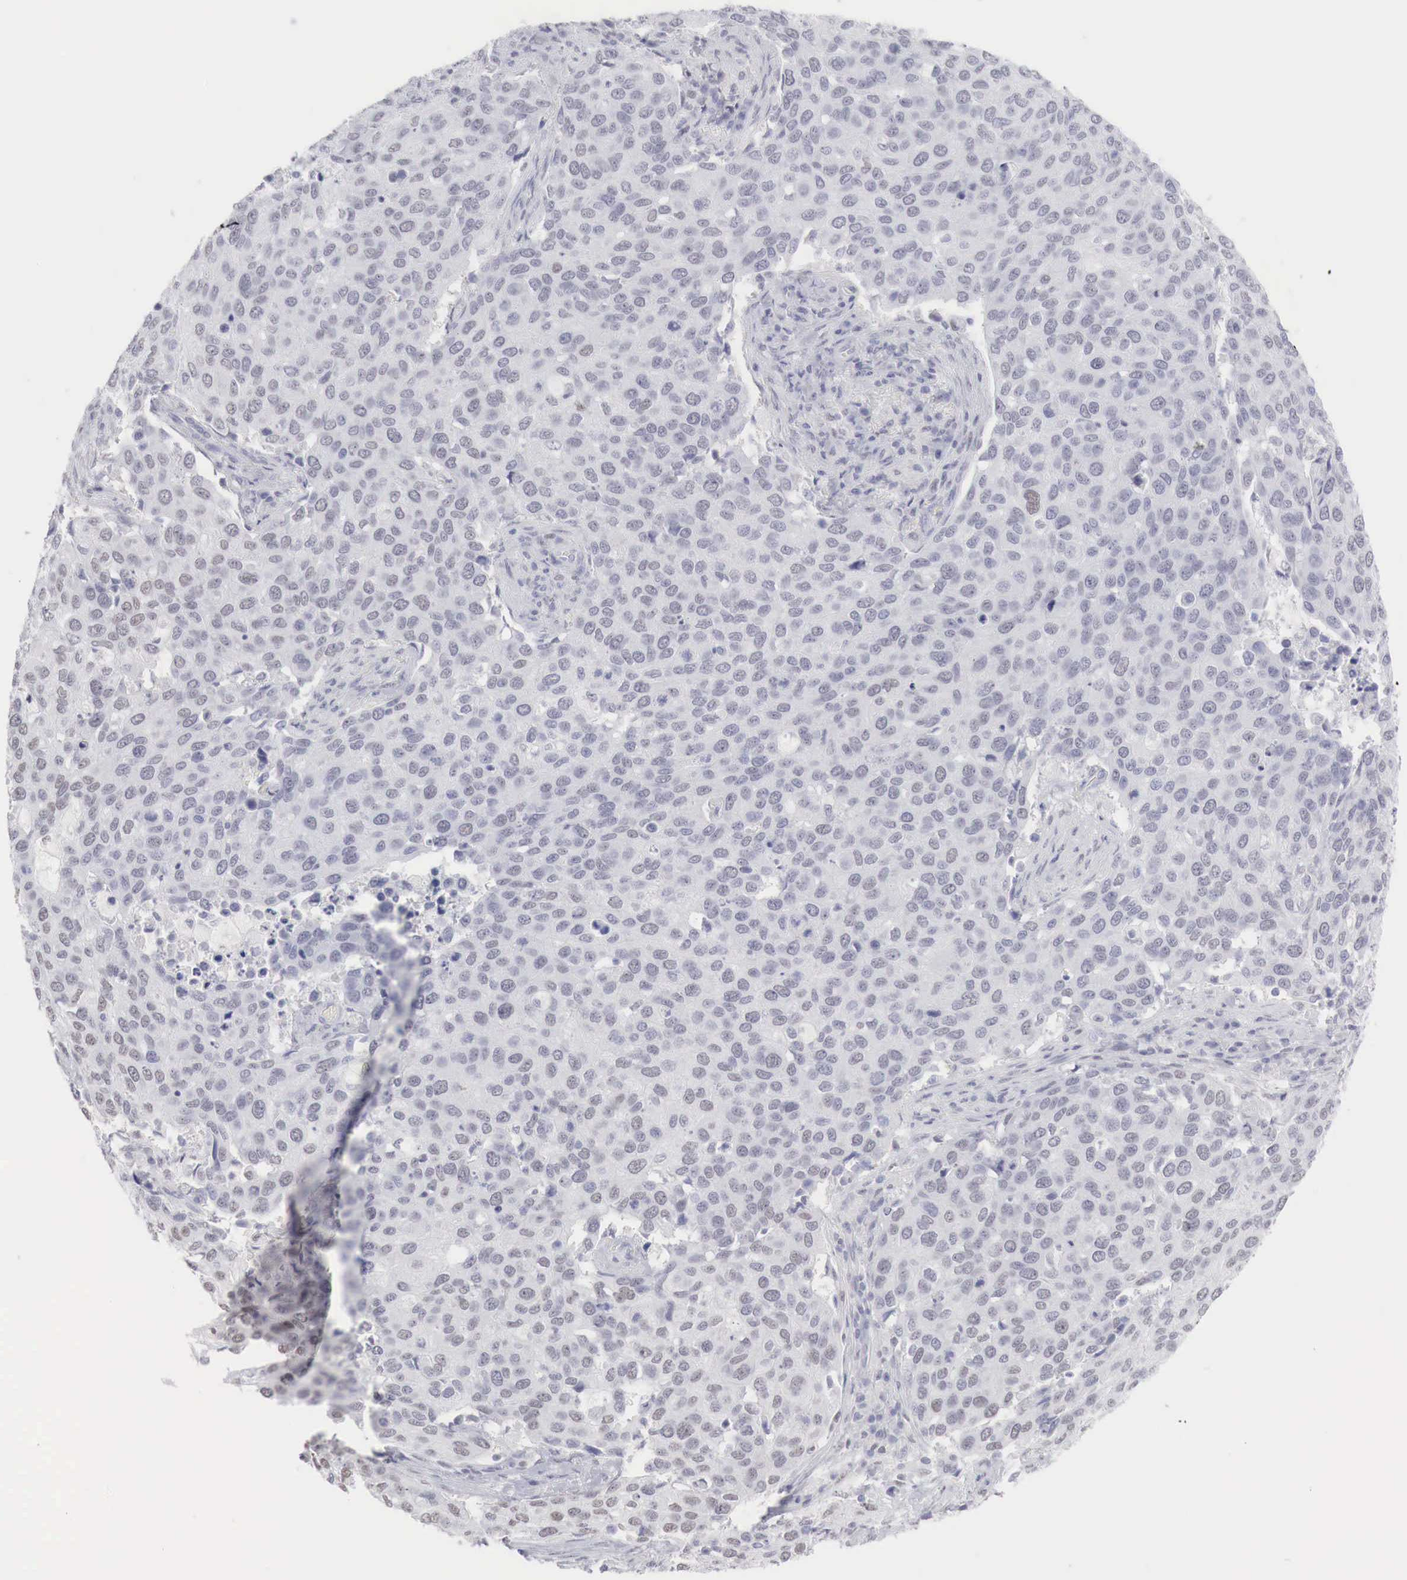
{"staining": {"intensity": "weak", "quantity": "<25%", "location": "nuclear"}, "tissue": "cervical cancer", "cell_type": "Tumor cells", "image_type": "cancer", "snomed": [{"axis": "morphology", "description": "Squamous cell carcinoma, NOS"}, {"axis": "topography", "description": "Cervix"}], "caption": "Micrograph shows no protein staining in tumor cells of cervical cancer (squamous cell carcinoma) tissue. (DAB immunohistochemistry, high magnification).", "gene": "FOXP2", "patient": {"sex": "female", "age": 54}}